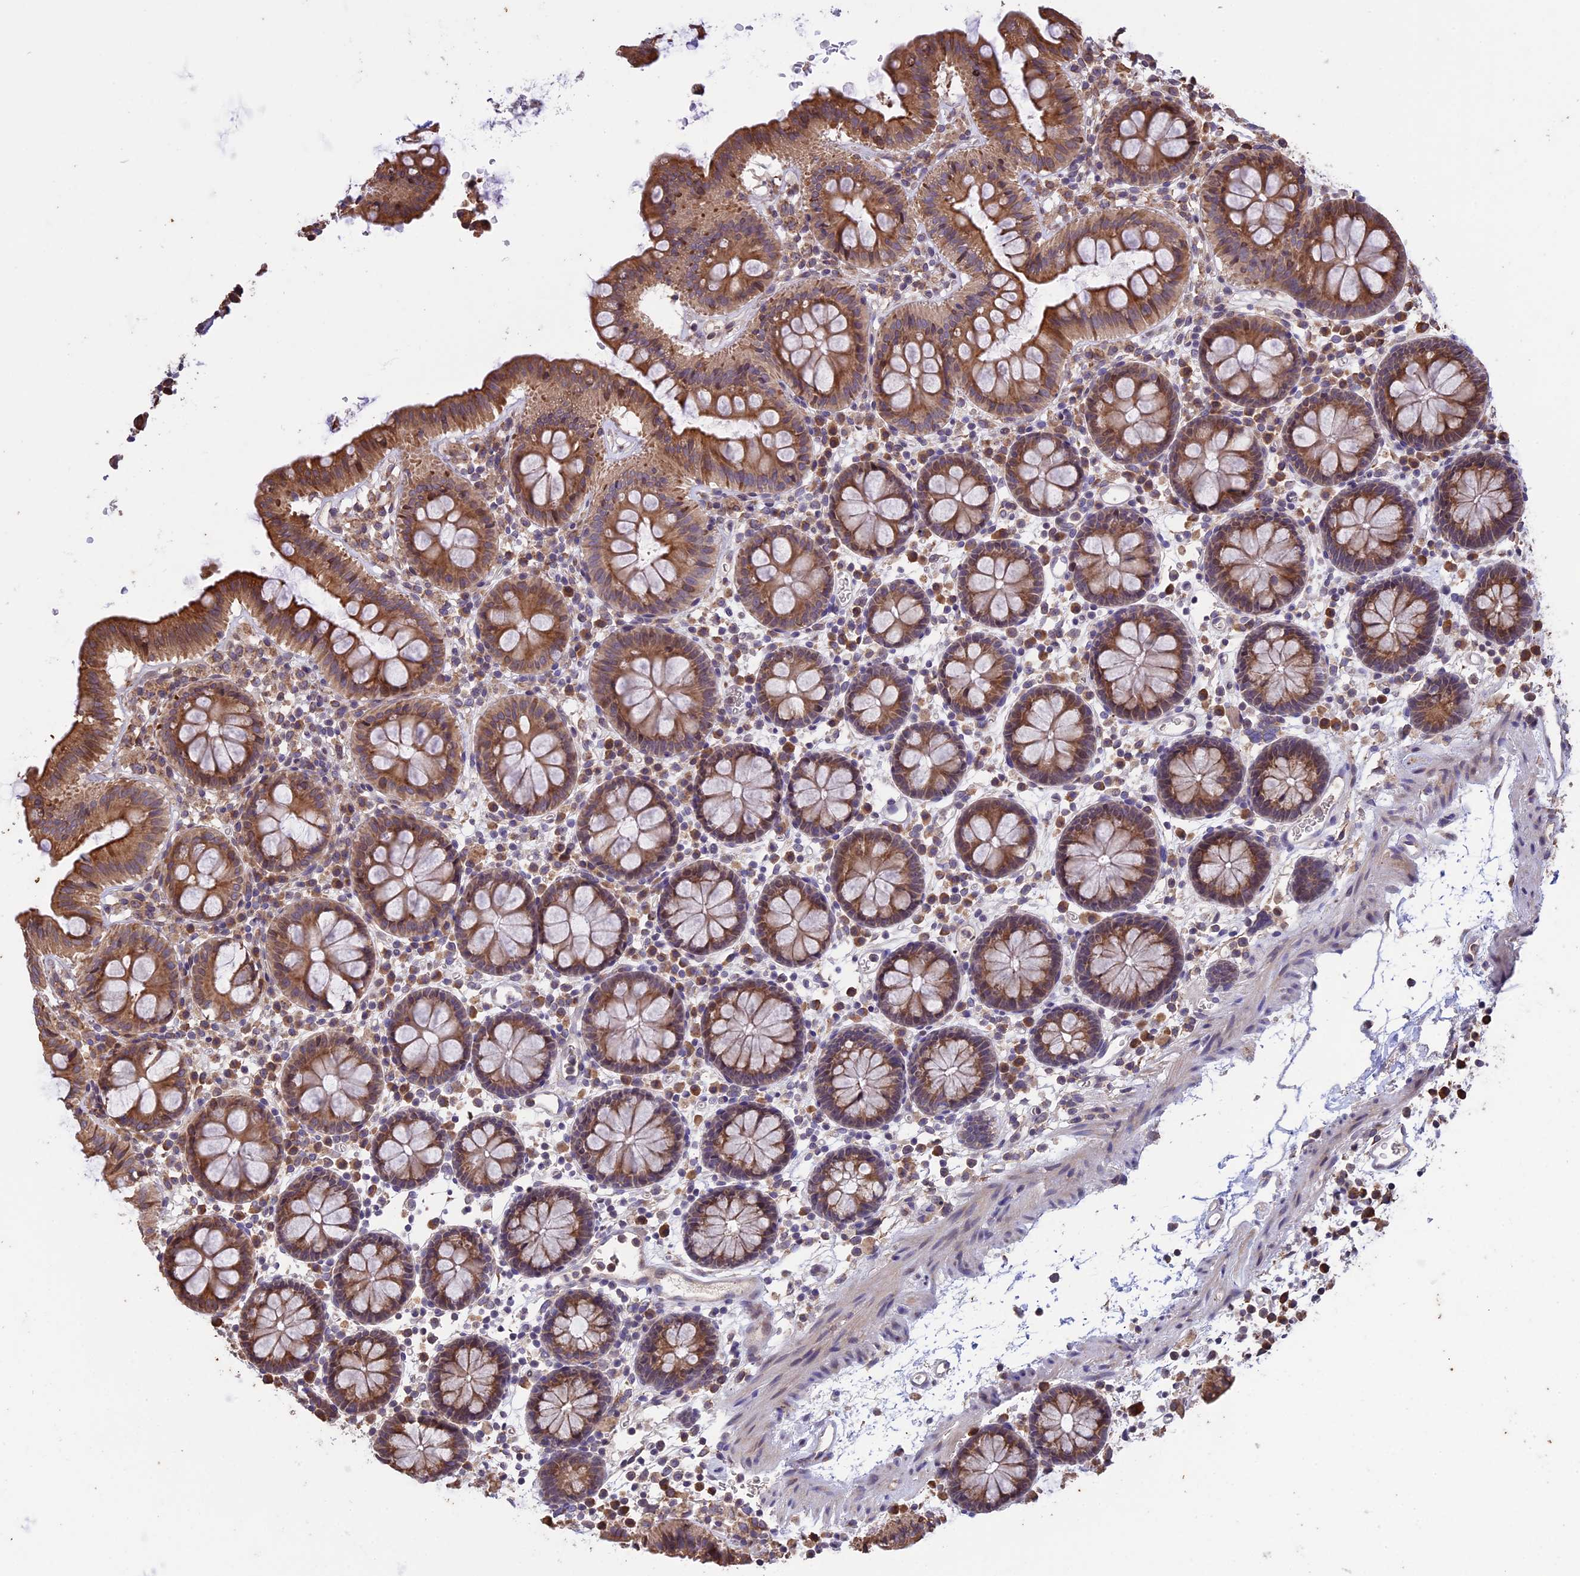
{"staining": {"intensity": "weak", "quantity": ">75%", "location": "cytoplasmic/membranous"}, "tissue": "colon", "cell_type": "Endothelial cells", "image_type": "normal", "snomed": [{"axis": "morphology", "description": "Normal tissue, NOS"}, {"axis": "topography", "description": "Colon"}], "caption": "Immunohistochemical staining of benign colon exhibits low levels of weak cytoplasmic/membranous positivity in about >75% of endothelial cells.", "gene": "DMRTA2", "patient": {"sex": "male", "age": 75}}